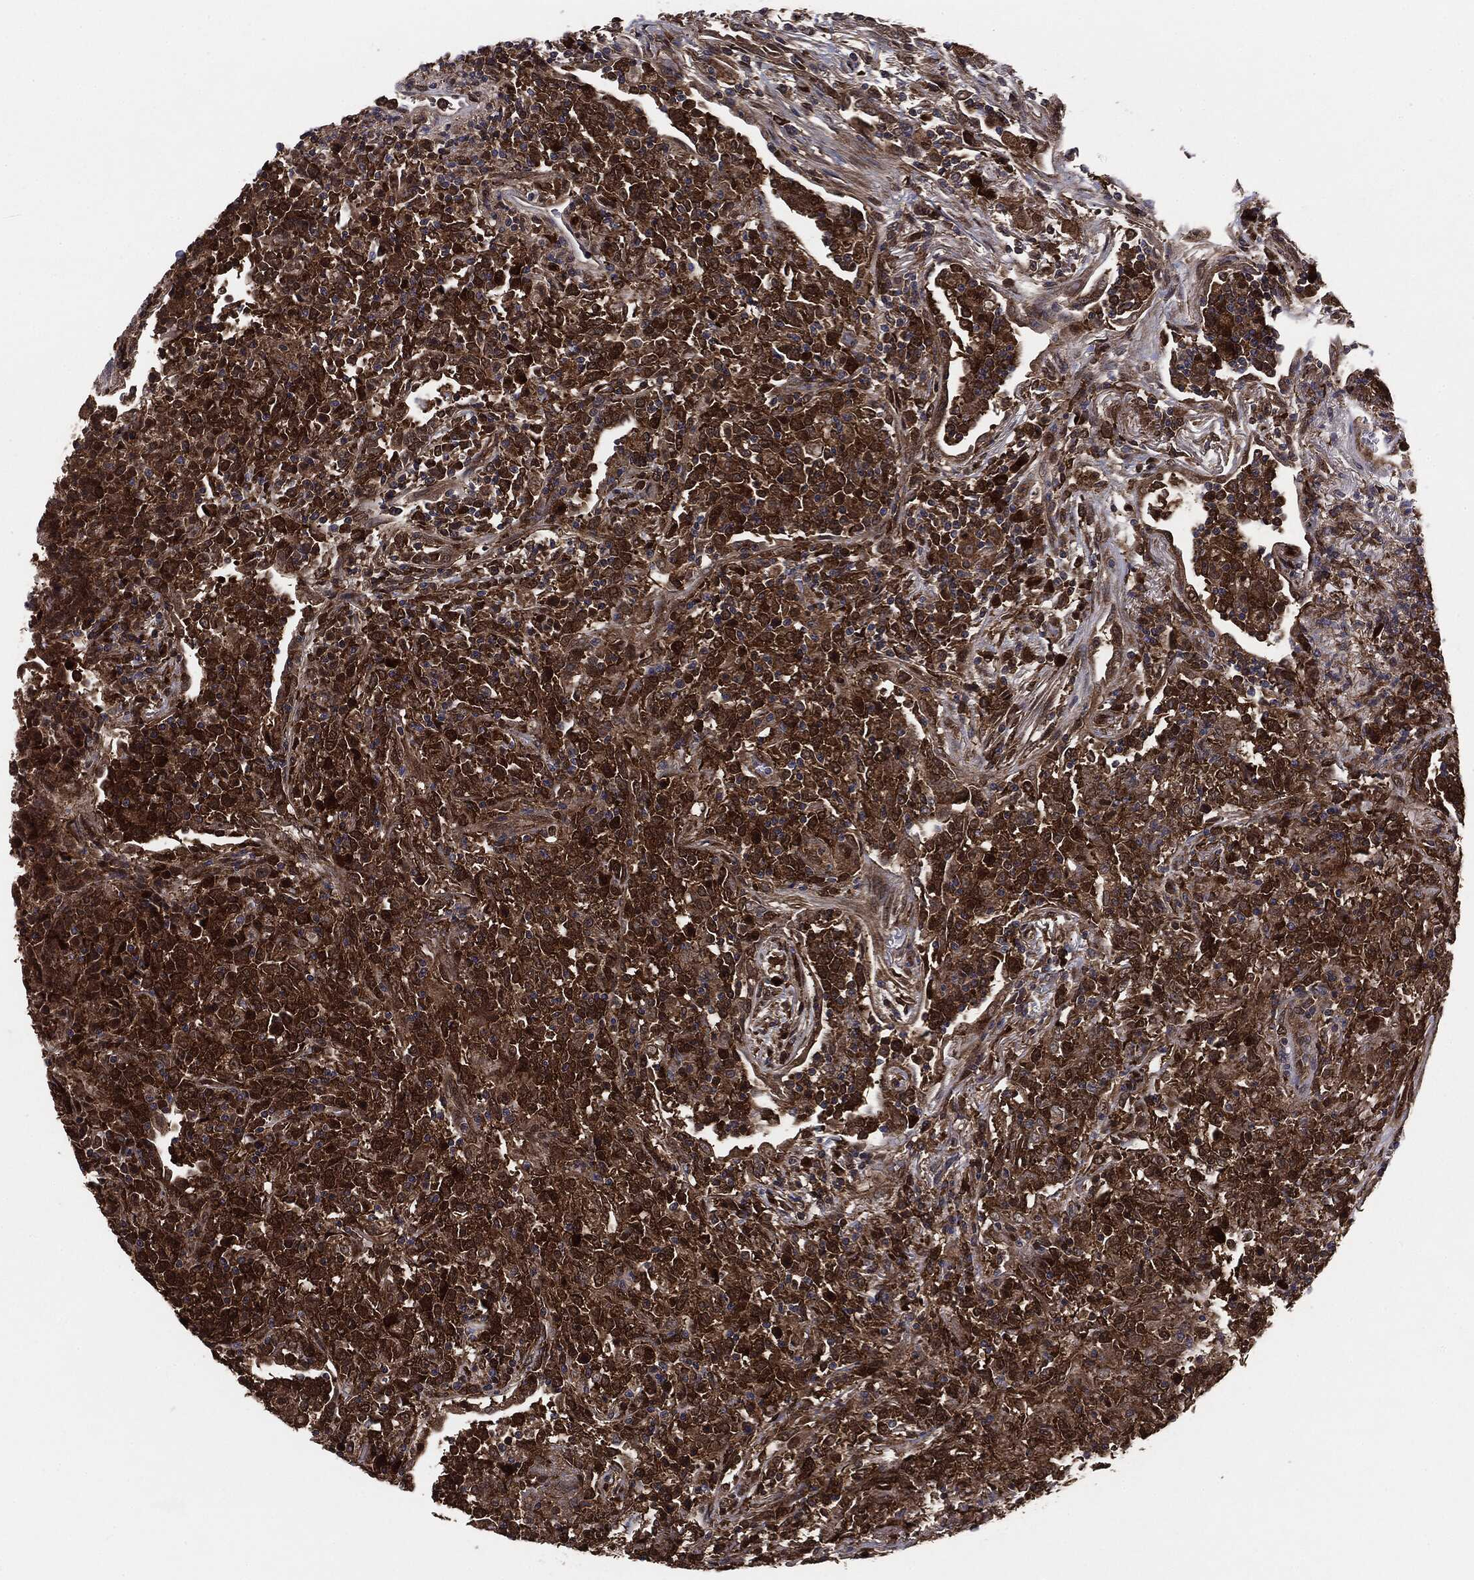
{"staining": {"intensity": "strong", "quantity": ">75%", "location": "cytoplasmic/membranous"}, "tissue": "lymphoma", "cell_type": "Tumor cells", "image_type": "cancer", "snomed": [{"axis": "morphology", "description": "Malignant lymphoma, non-Hodgkin's type, High grade"}, {"axis": "topography", "description": "Lung"}], "caption": "Immunohistochemistry (DAB) staining of human high-grade malignant lymphoma, non-Hodgkin's type shows strong cytoplasmic/membranous protein positivity in about >75% of tumor cells. Immunohistochemistry (ihc) stains the protein of interest in brown and the nuclei are stained blue.", "gene": "NME1", "patient": {"sex": "male", "age": 79}}